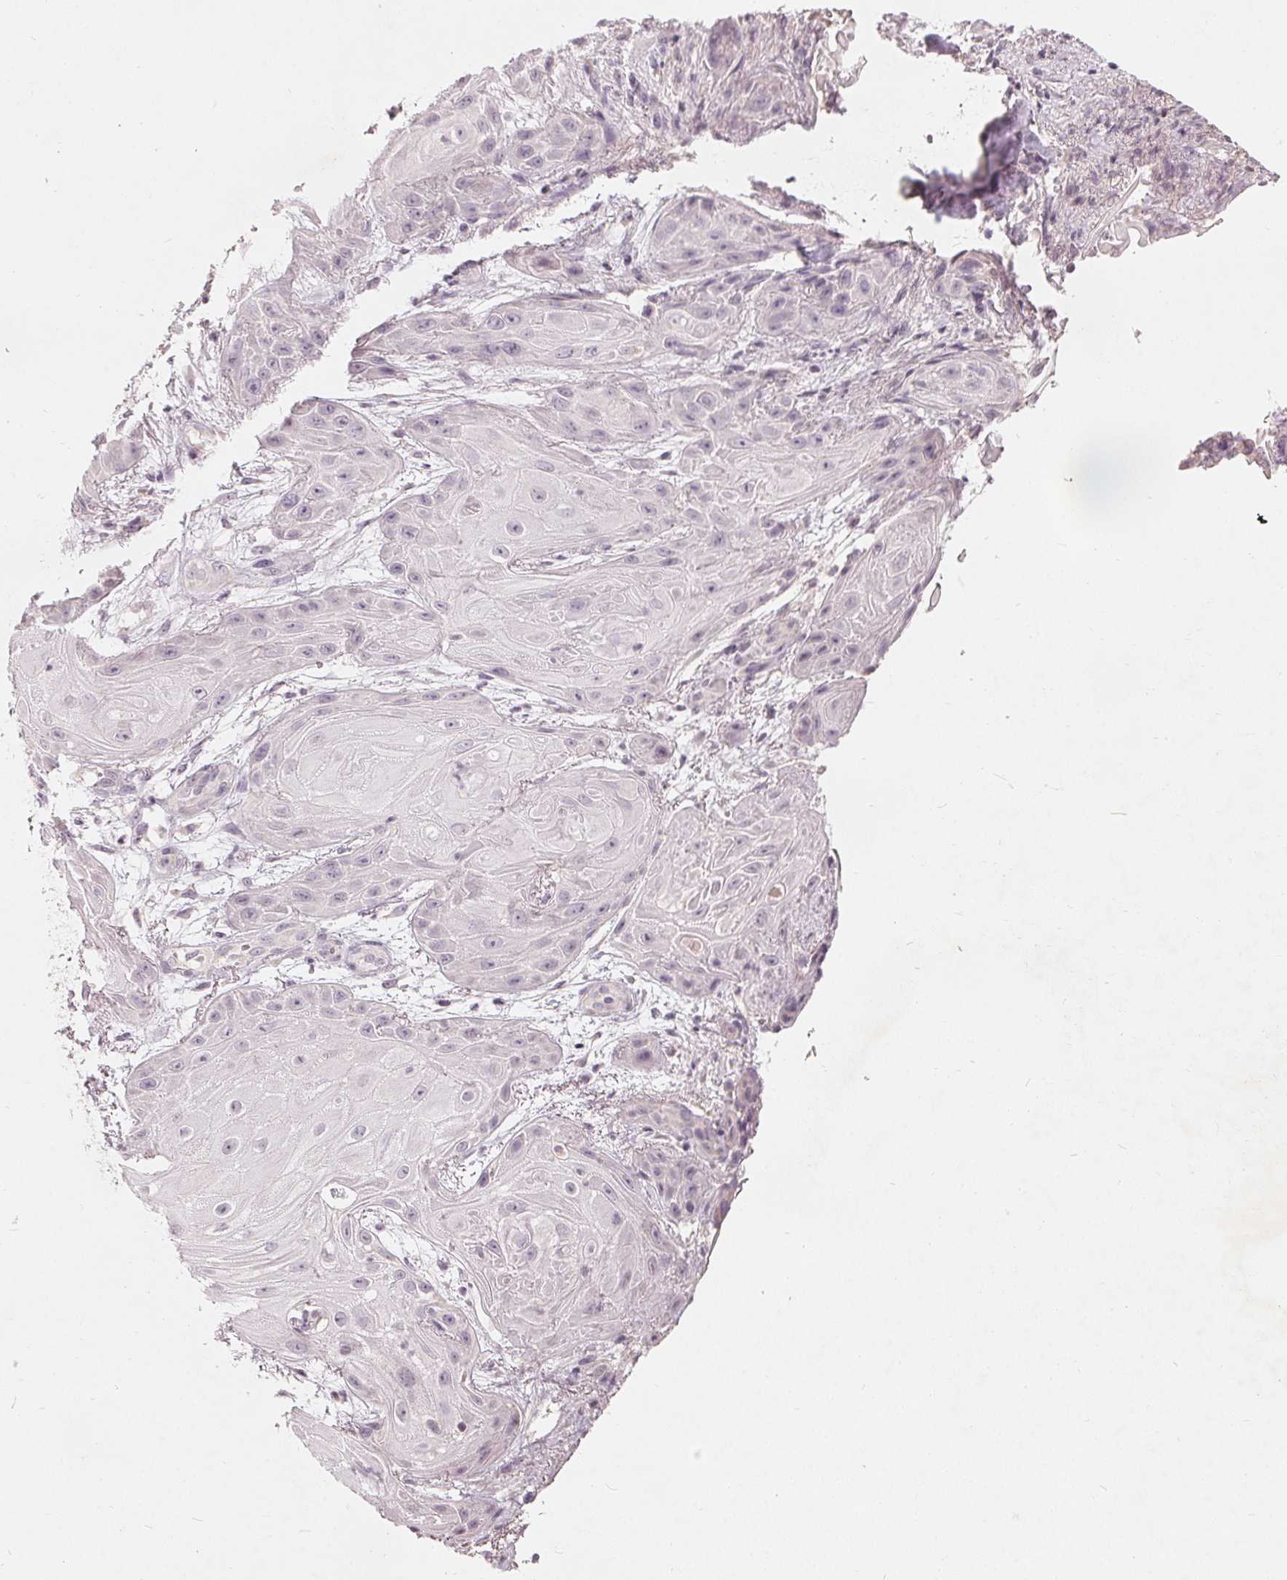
{"staining": {"intensity": "negative", "quantity": "none", "location": "none"}, "tissue": "skin cancer", "cell_type": "Tumor cells", "image_type": "cancer", "snomed": [{"axis": "morphology", "description": "Squamous cell carcinoma, NOS"}, {"axis": "topography", "description": "Skin"}], "caption": "Protein analysis of skin cancer (squamous cell carcinoma) demonstrates no significant expression in tumor cells.", "gene": "TRIM60", "patient": {"sex": "male", "age": 62}}